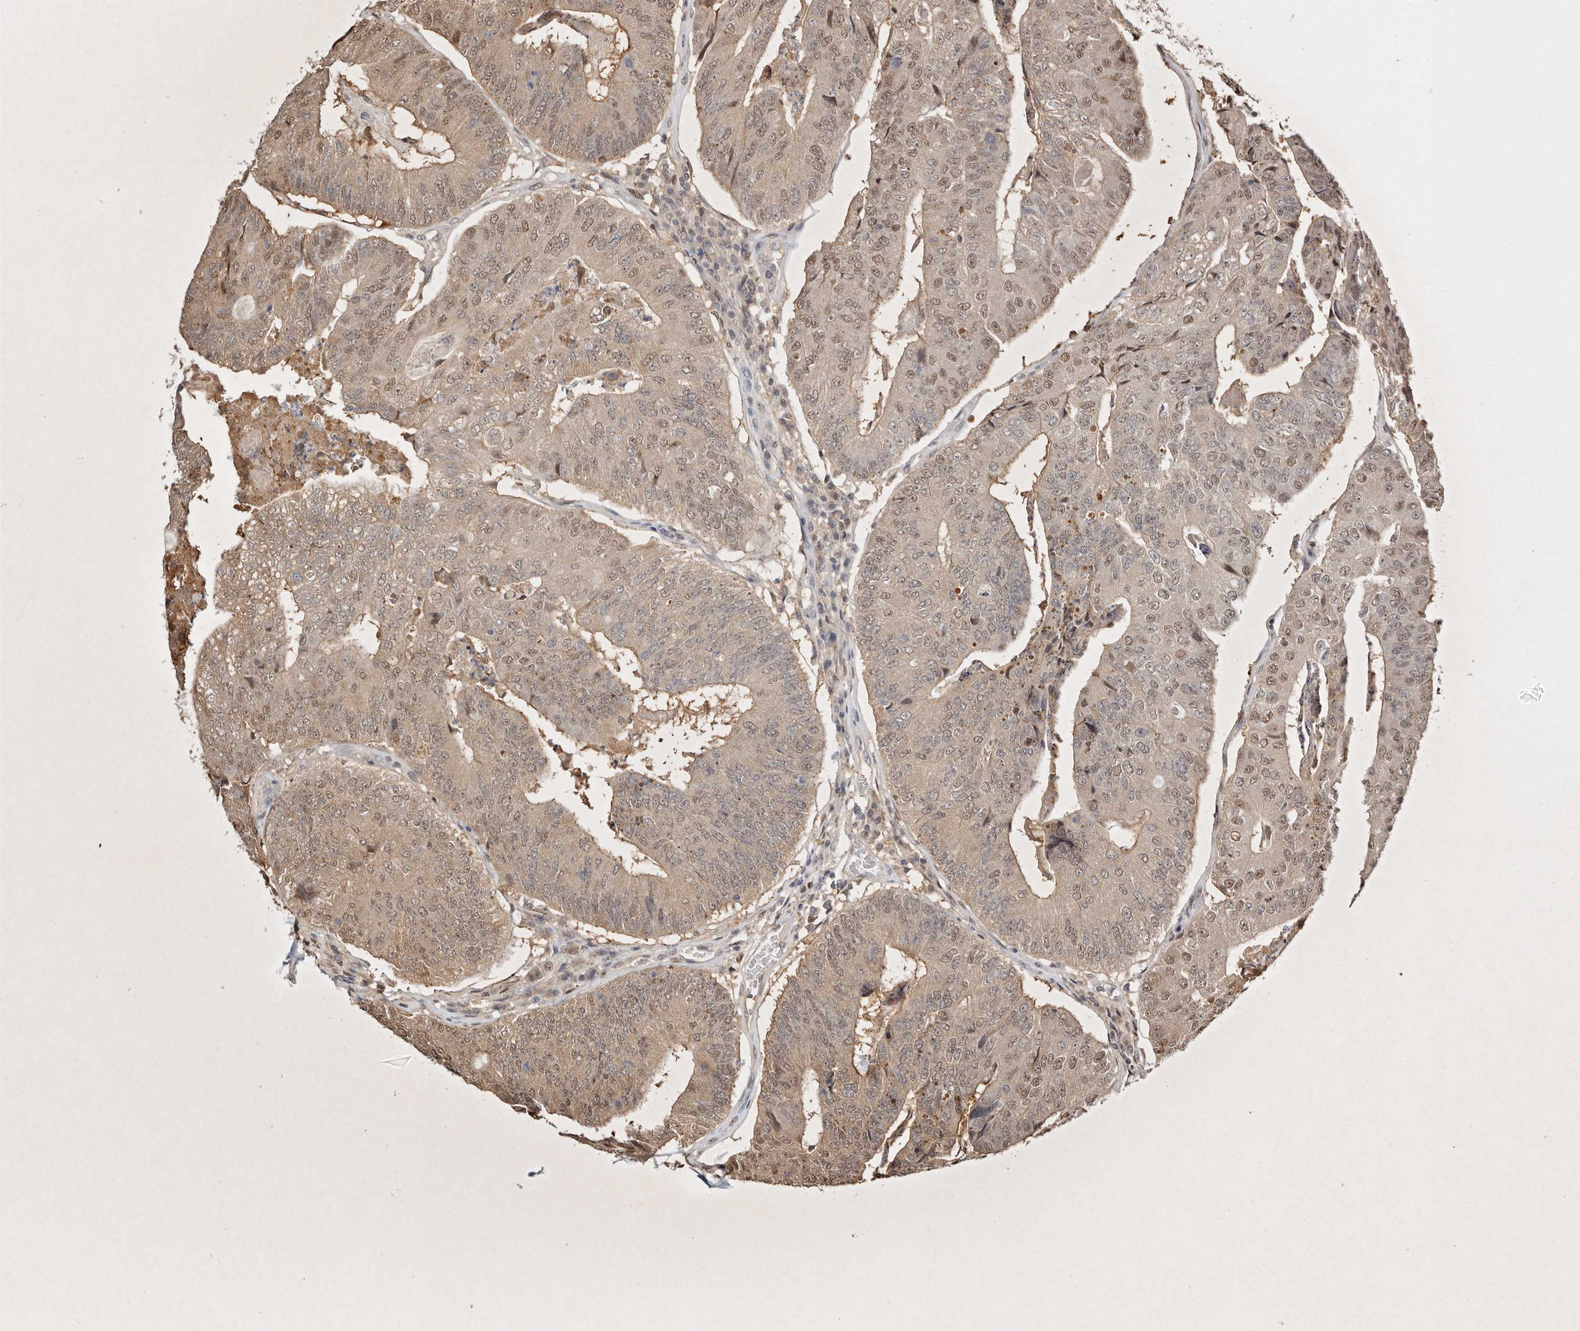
{"staining": {"intensity": "moderate", "quantity": ">75%", "location": "nuclear"}, "tissue": "colorectal cancer", "cell_type": "Tumor cells", "image_type": "cancer", "snomed": [{"axis": "morphology", "description": "Adenocarcinoma, NOS"}, {"axis": "topography", "description": "Colon"}], "caption": "Brown immunohistochemical staining in human adenocarcinoma (colorectal) exhibits moderate nuclear positivity in approximately >75% of tumor cells.", "gene": "PSMA5", "patient": {"sex": "female", "age": 67}}